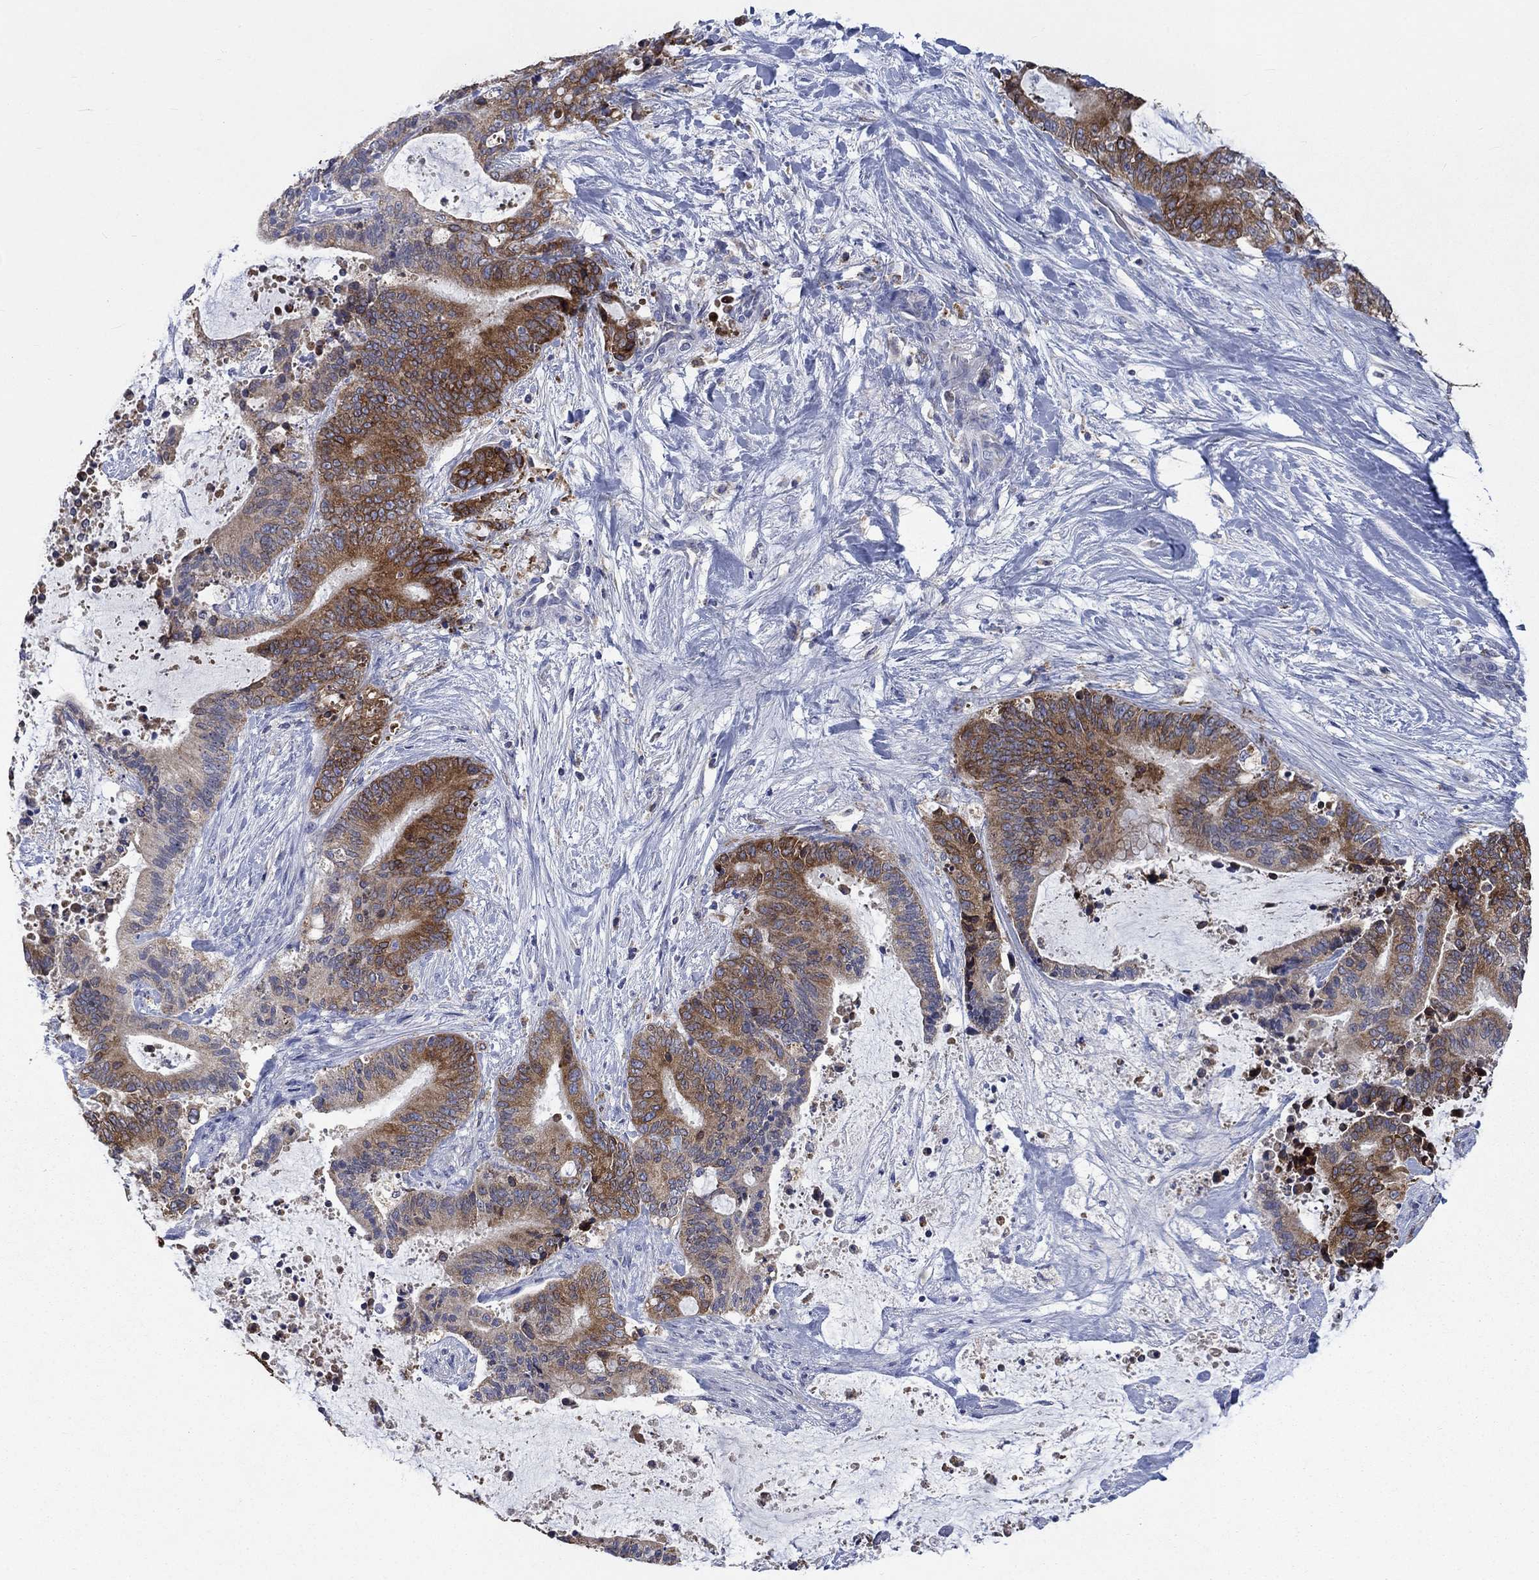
{"staining": {"intensity": "strong", "quantity": "25%-75%", "location": "cytoplasmic/membranous"}, "tissue": "liver cancer", "cell_type": "Tumor cells", "image_type": "cancer", "snomed": [{"axis": "morphology", "description": "Cholangiocarcinoma"}, {"axis": "topography", "description": "Liver"}], "caption": "Human liver cancer (cholangiocarcinoma) stained with a brown dye reveals strong cytoplasmic/membranous positive expression in approximately 25%-75% of tumor cells.", "gene": "UGT8", "patient": {"sex": "female", "age": 73}}